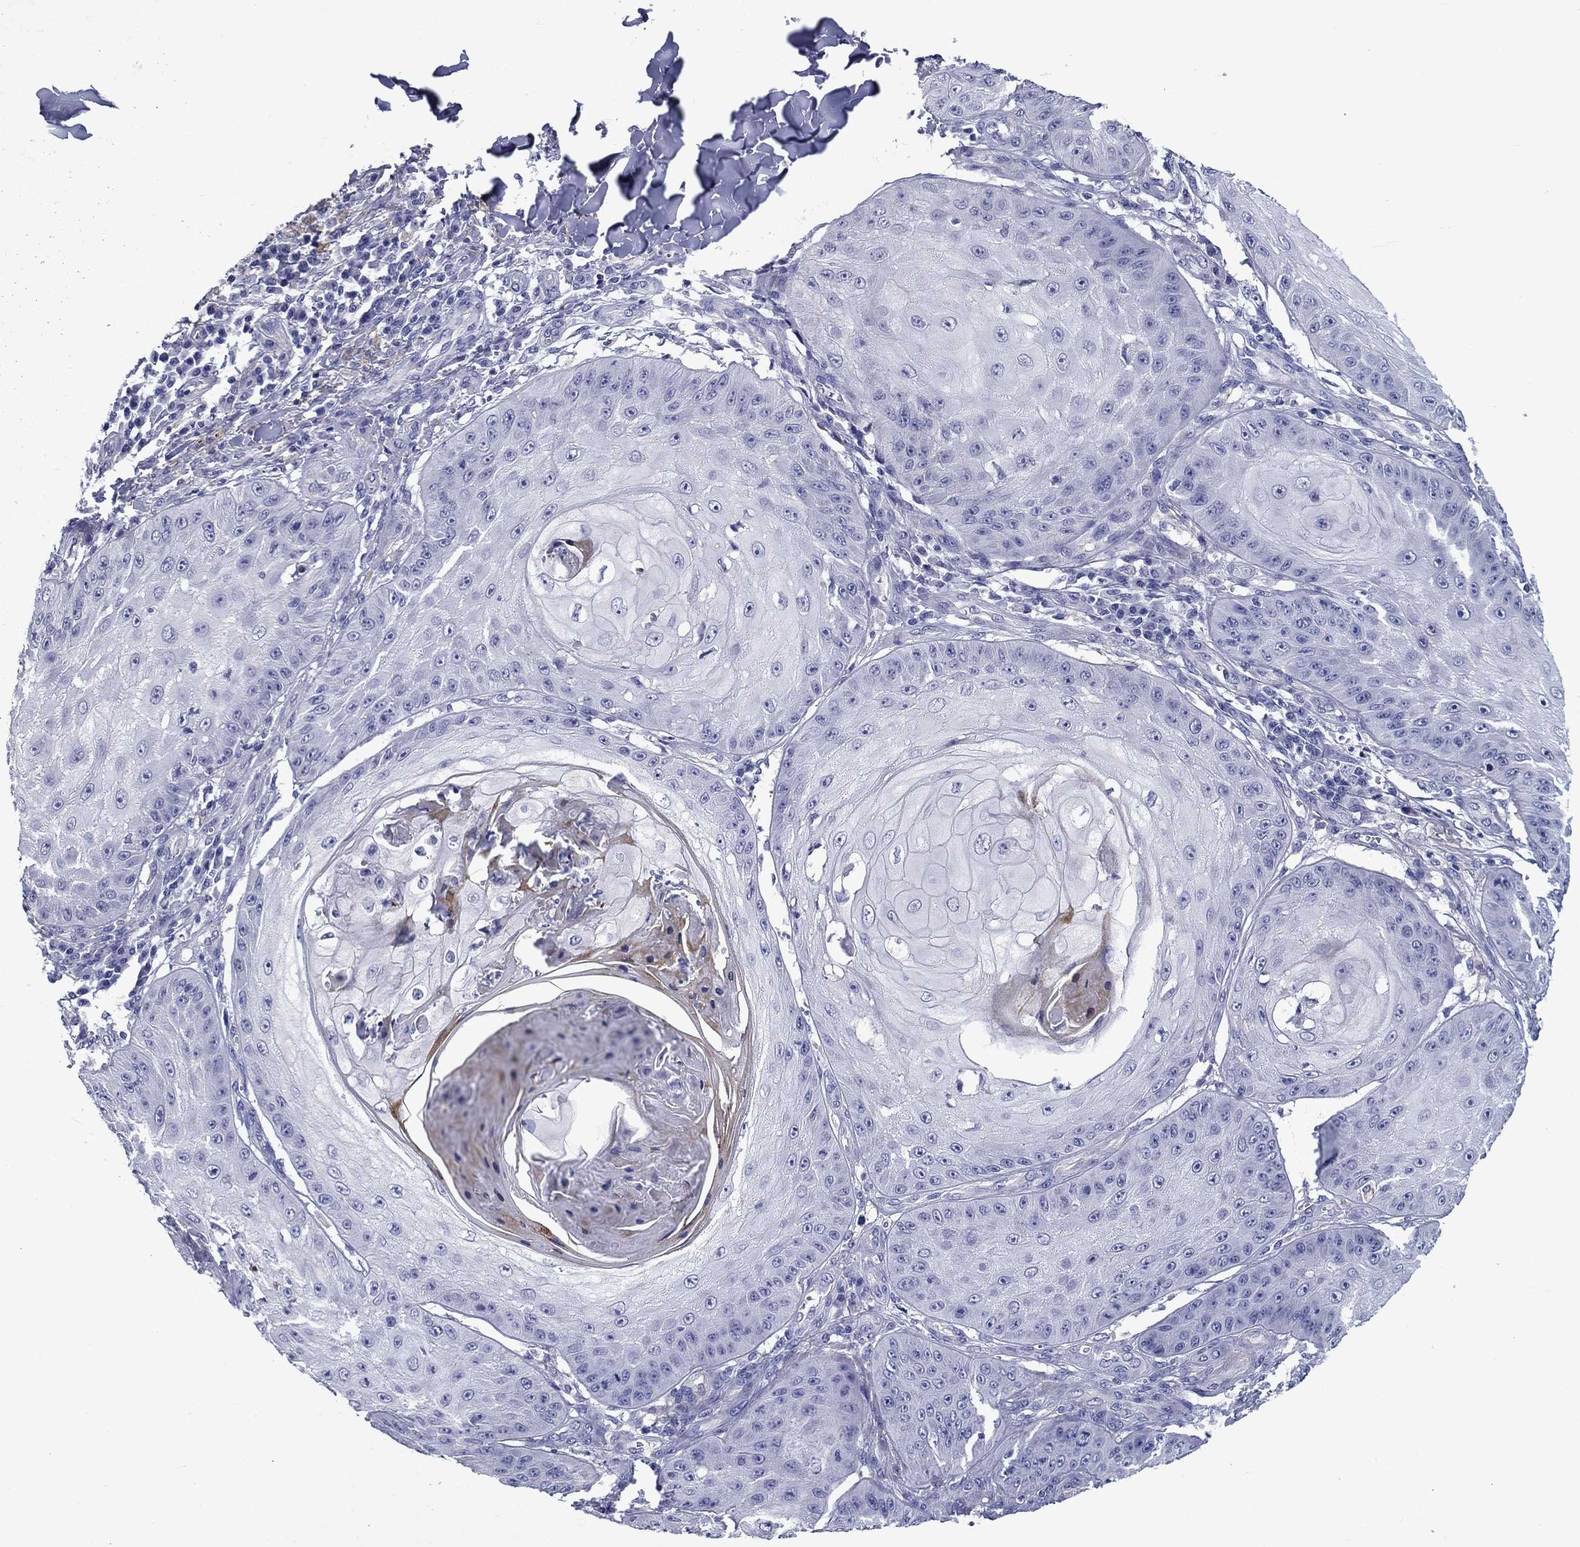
{"staining": {"intensity": "negative", "quantity": "none", "location": "none"}, "tissue": "skin cancer", "cell_type": "Tumor cells", "image_type": "cancer", "snomed": [{"axis": "morphology", "description": "Squamous cell carcinoma, NOS"}, {"axis": "topography", "description": "Skin"}], "caption": "A photomicrograph of human squamous cell carcinoma (skin) is negative for staining in tumor cells.", "gene": "CNDP1", "patient": {"sex": "male", "age": 70}}